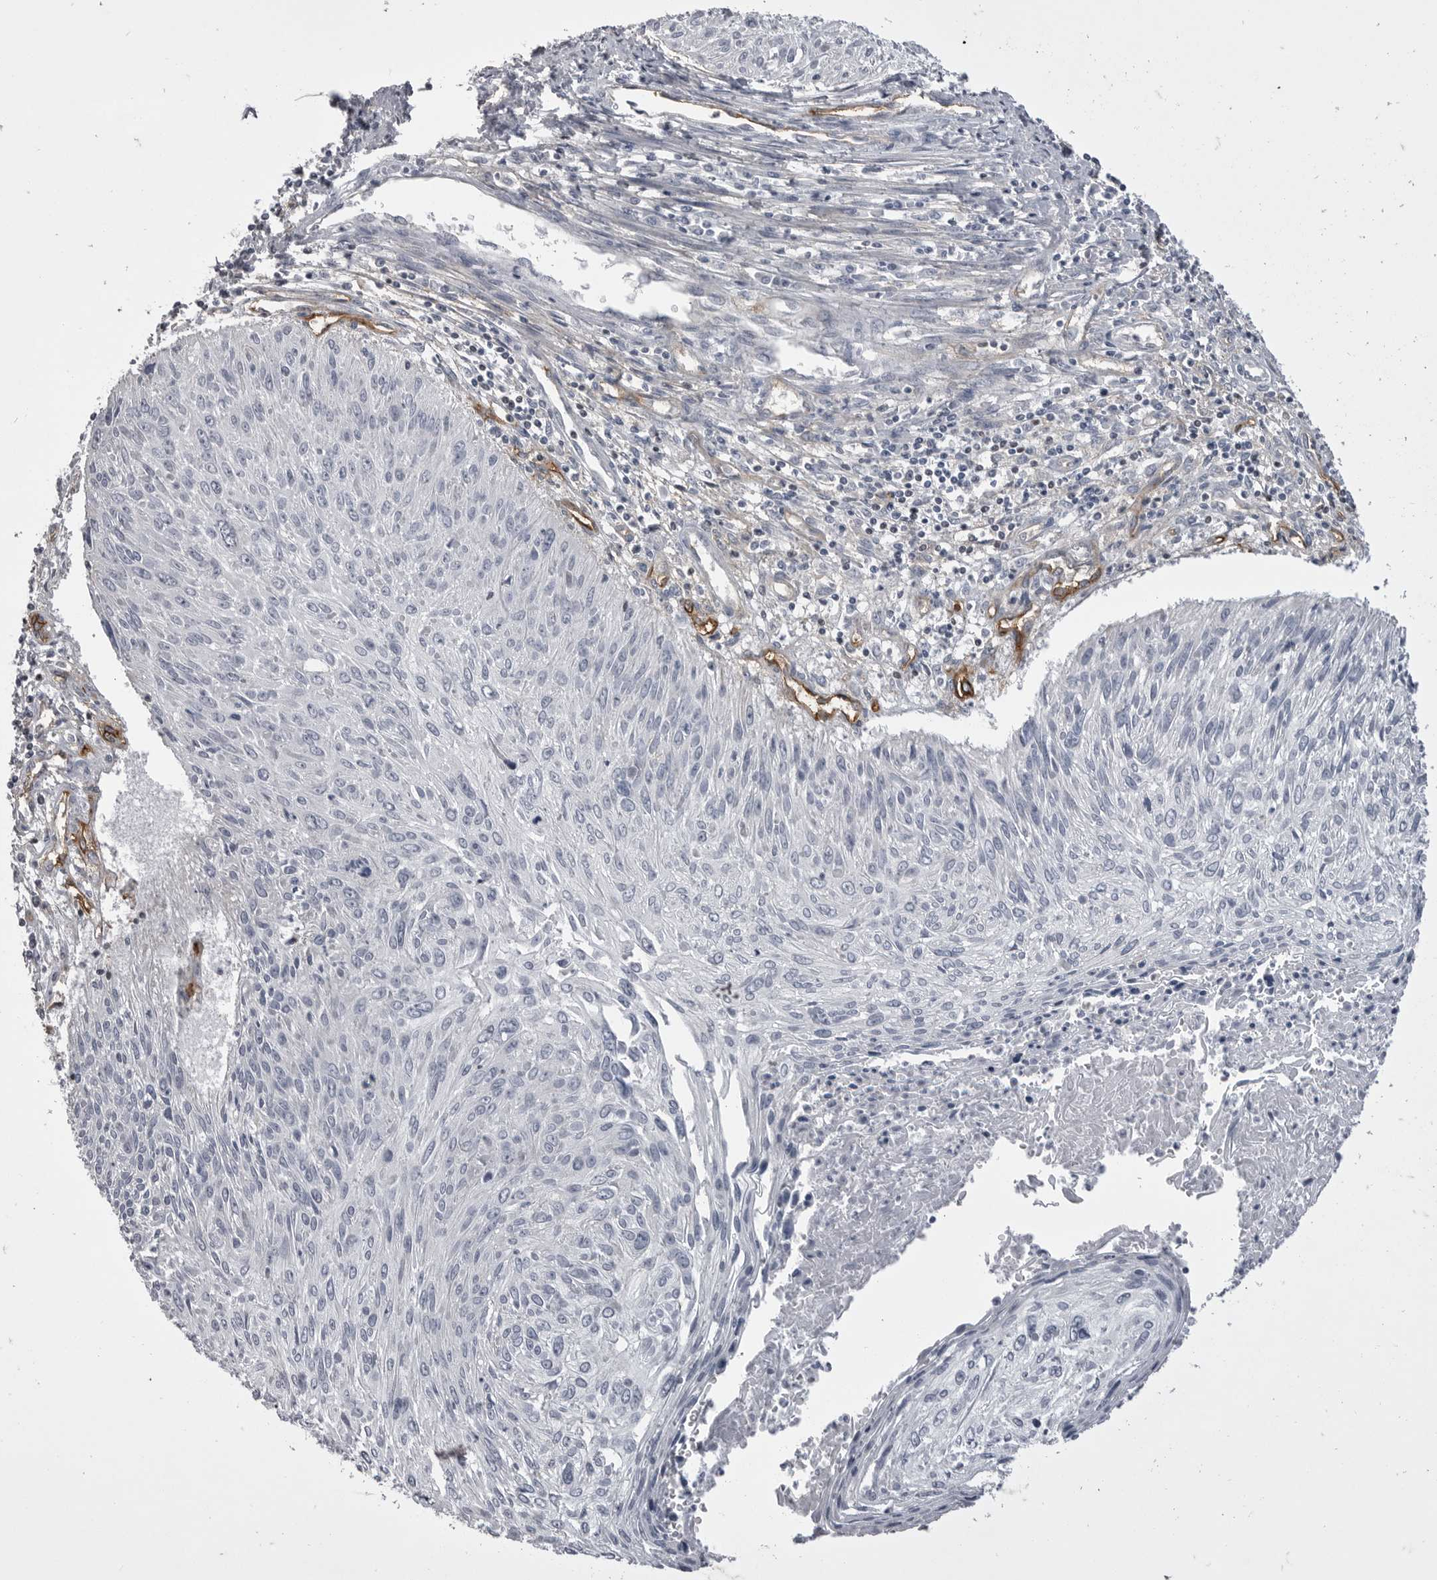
{"staining": {"intensity": "negative", "quantity": "none", "location": "none"}, "tissue": "cervical cancer", "cell_type": "Tumor cells", "image_type": "cancer", "snomed": [{"axis": "morphology", "description": "Squamous cell carcinoma, NOS"}, {"axis": "topography", "description": "Cervix"}], "caption": "High power microscopy micrograph of an IHC histopathology image of cervical cancer (squamous cell carcinoma), revealing no significant expression in tumor cells. (Stains: DAB immunohistochemistry with hematoxylin counter stain, Microscopy: brightfield microscopy at high magnification).", "gene": "OPLAH", "patient": {"sex": "female", "age": 51}}